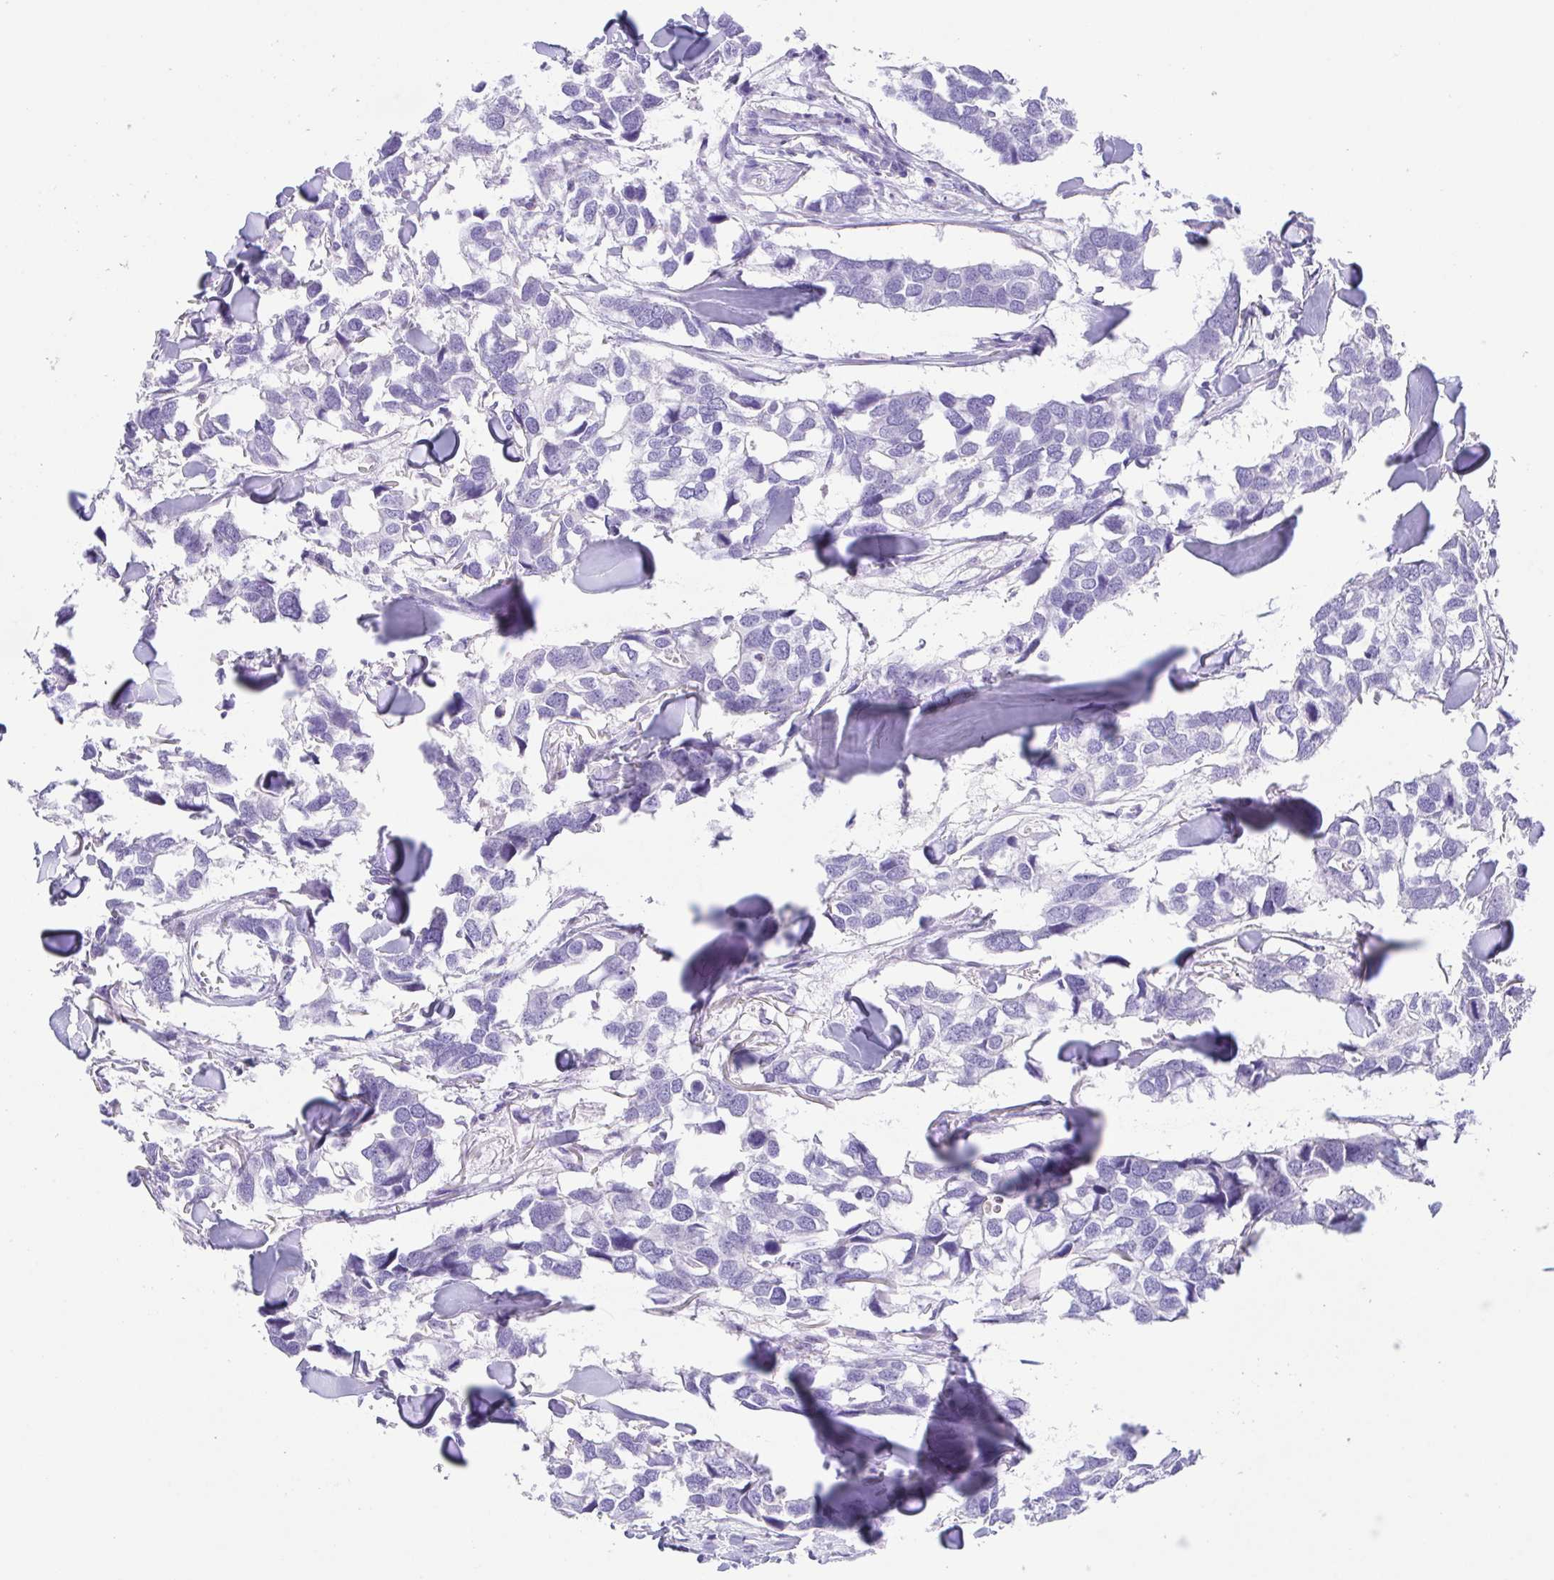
{"staining": {"intensity": "negative", "quantity": "none", "location": "none"}, "tissue": "breast cancer", "cell_type": "Tumor cells", "image_type": "cancer", "snomed": [{"axis": "morphology", "description": "Duct carcinoma"}, {"axis": "topography", "description": "Breast"}], "caption": "Immunohistochemistry of breast cancer (infiltrating ductal carcinoma) exhibits no expression in tumor cells. (DAB (3,3'-diaminobenzidine) IHC with hematoxylin counter stain).", "gene": "ARPP21", "patient": {"sex": "female", "age": 83}}